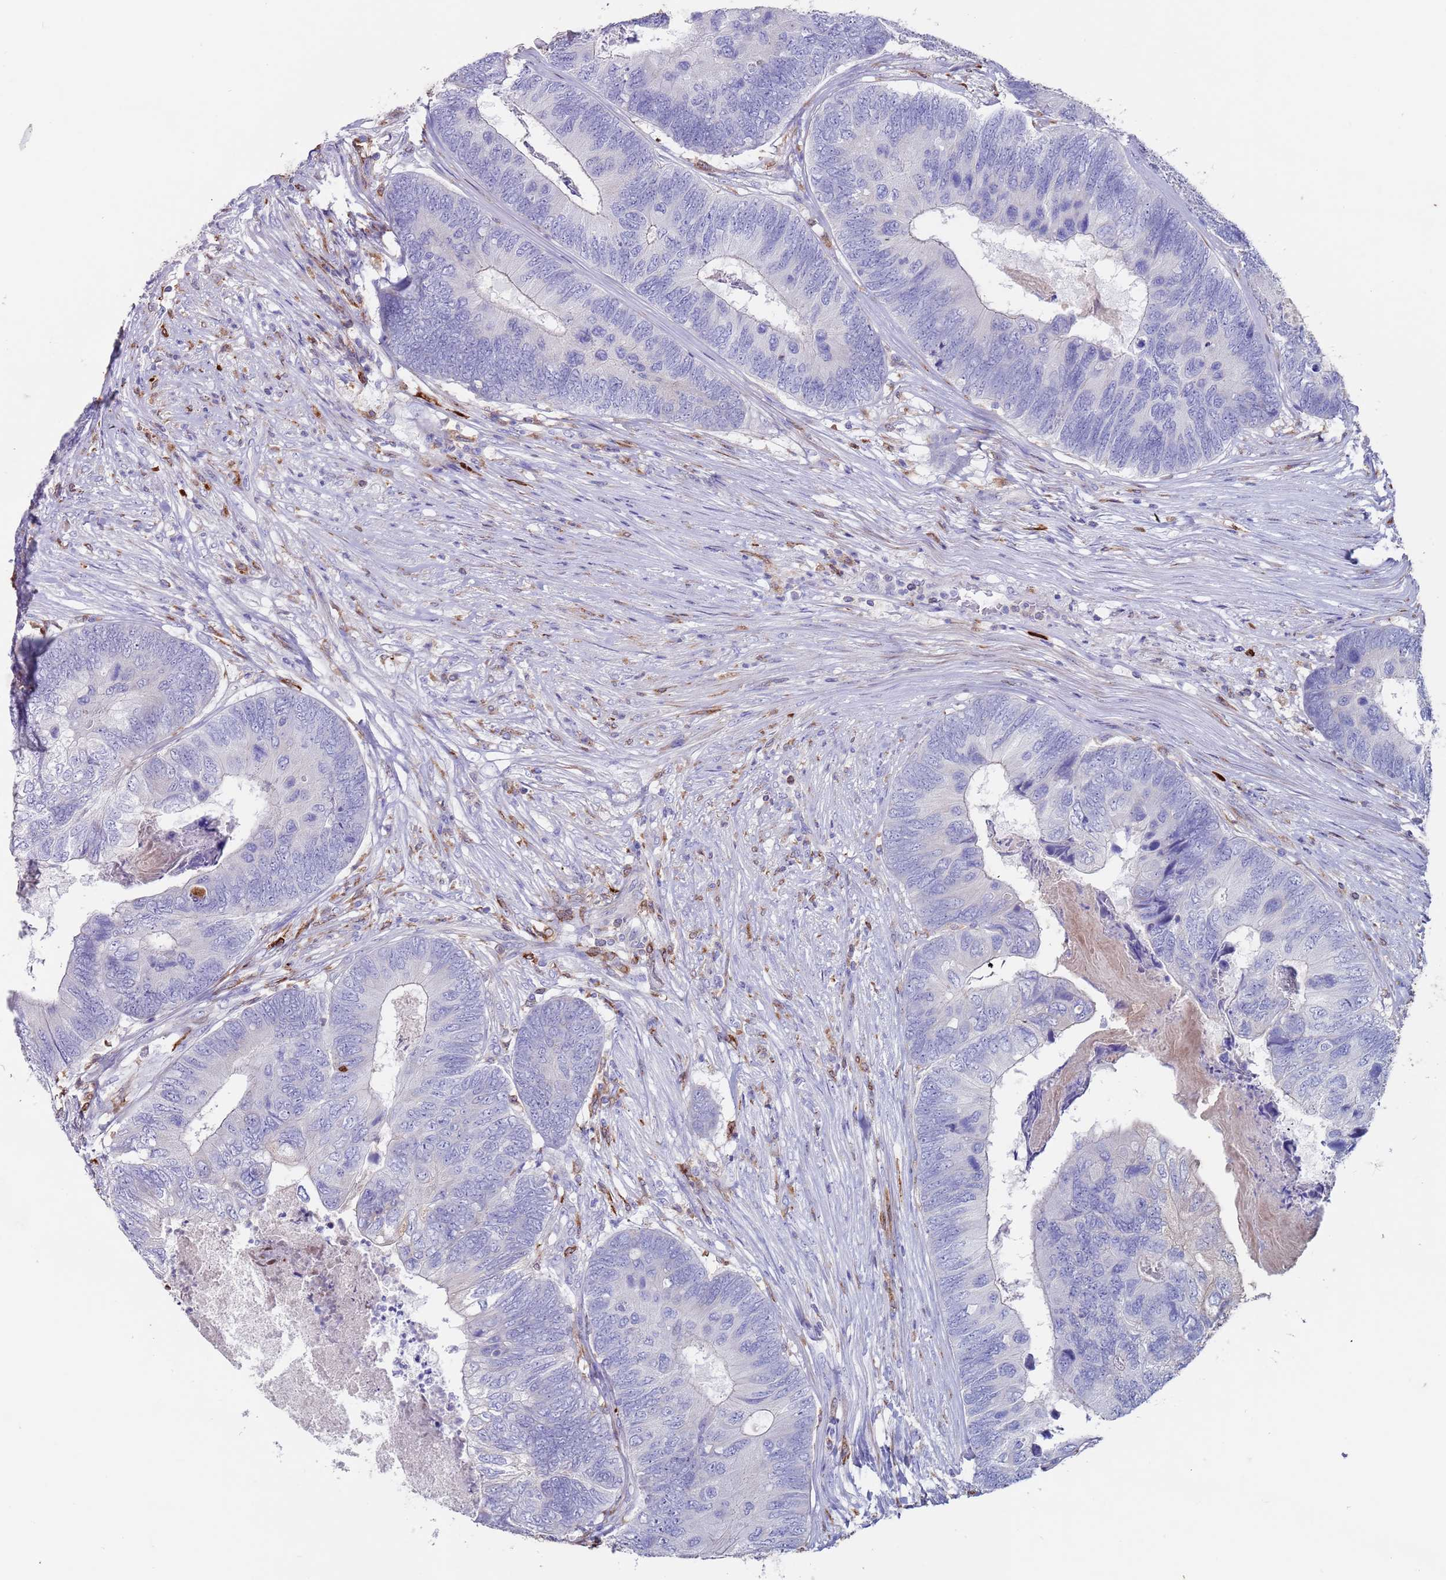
{"staining": {"intensity": "negative", "quantity": "none", "location": "none"}, "tissue": "colorectal cancer", "cell_type": "Tumor cells", "image_type": "cancer", "snomed": [{"axis": "morphology", "description": "Adenocarcinoma, NOS"}, {"axis": "topography", "description": "Colon"}], "caption": "Immunohistochemical staining of human colorectal cancer displays no significant positivity in tumor cells.", "gene": "GREB1L", "patient": {"sex": "female", "age": 67}}